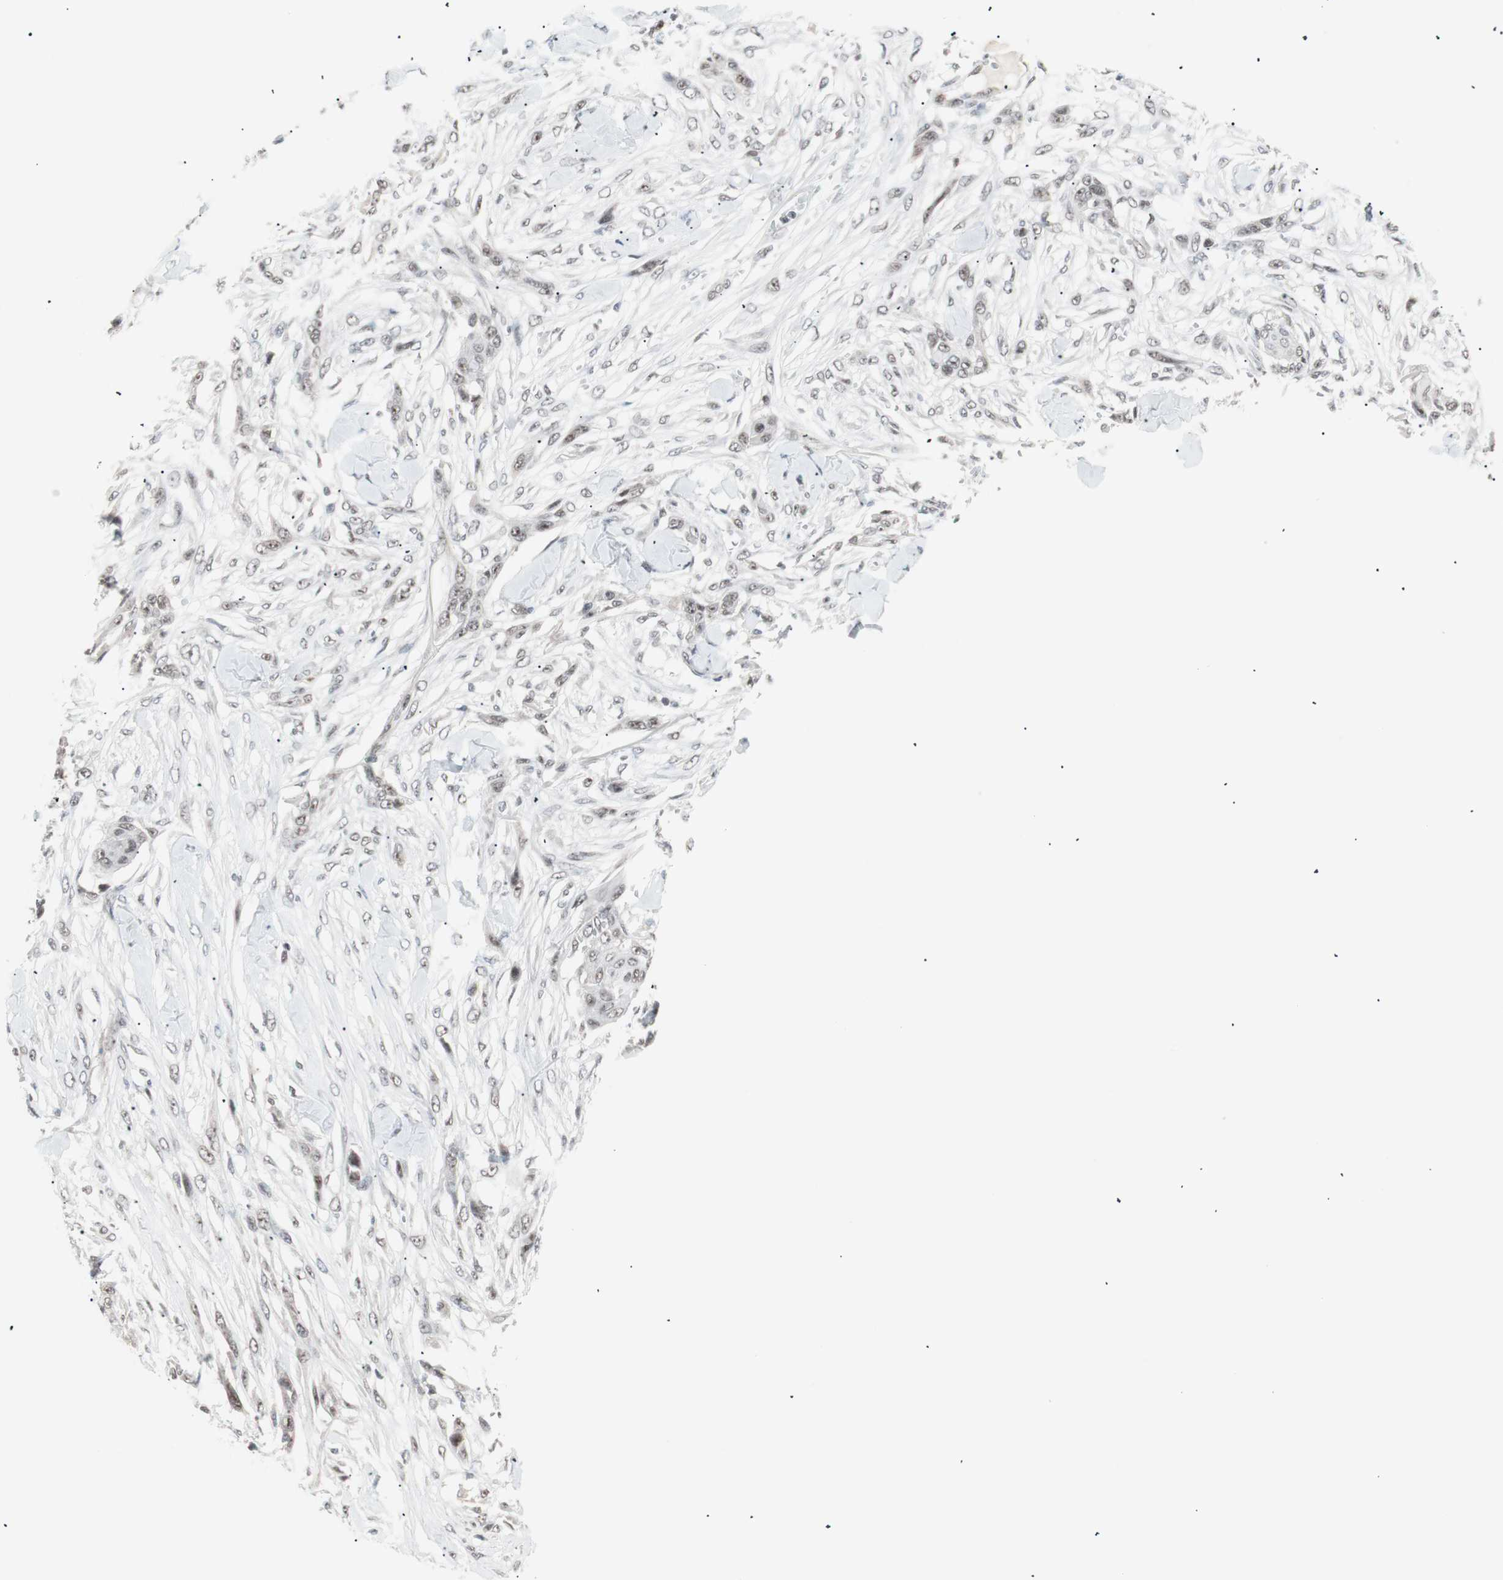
{"staining": {"intensity": "weak", "quantity": "25%-75%", "location": "nuclear"}, "tissue": "skin cancer", "cell_type": "Tumor cells", "image_type": "cancer", "snomed": [{"axis": "morphology", "description": "Squamous cell carcinoma, NOS"}, {"axis": "topography", "description": "Skin"}], "caption": "Skin squamous cell carcinoma stained for a protein (brown) demonstrates weak nuclear positive staining in about 25%-75% of tumor cells.", "gene": "LIG3", "patient": {"sex": "female", "age": 59}}